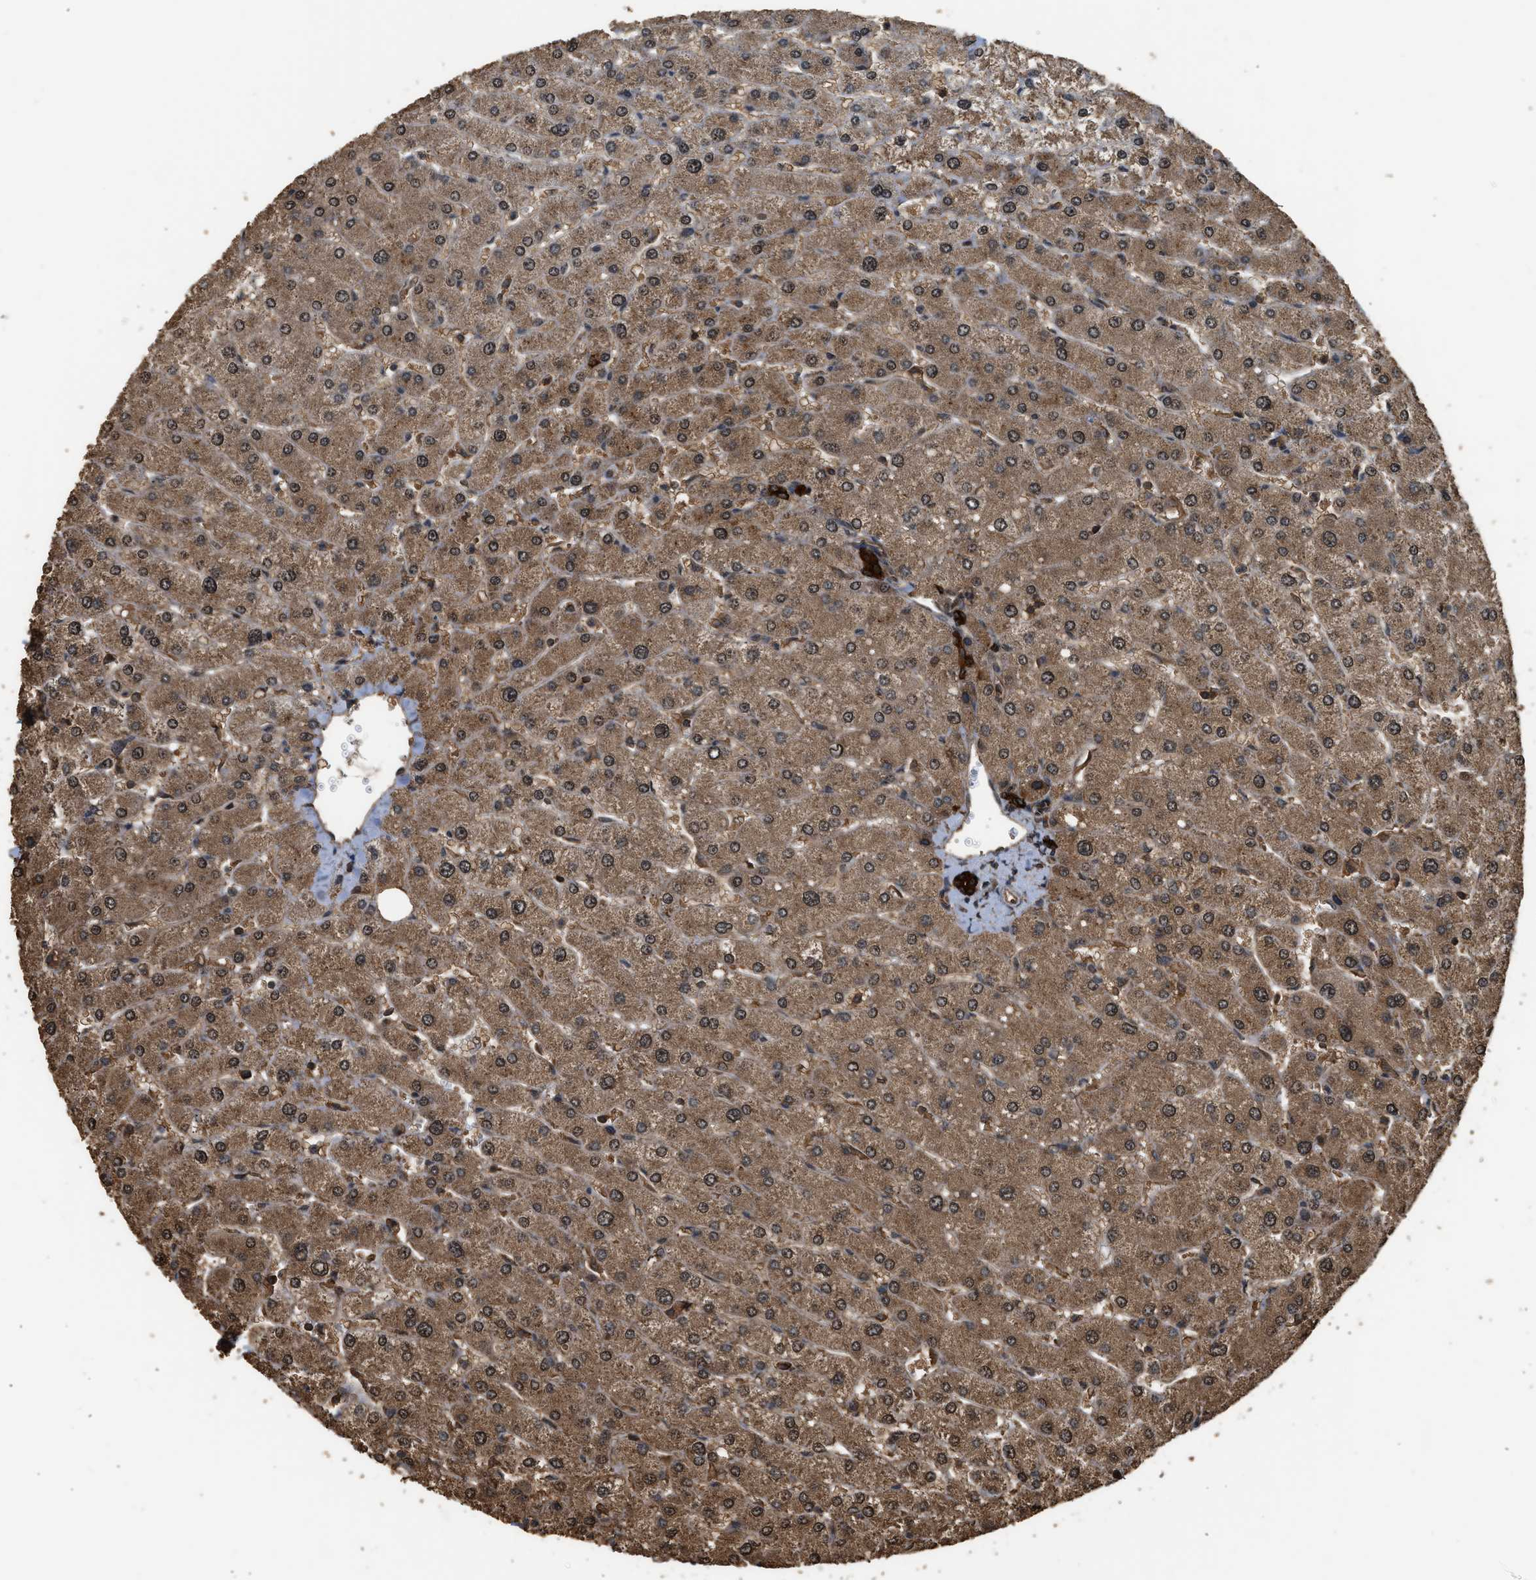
{"staining": {"intensity": "strong", "quantity": ">75%", "location": "cytoplasmic/membranous"}, "tissue": "liver", "cell_type": "Cholangiocytes", "image_type": "normal", "snomed": [{"axis": "morphology", "description": "Normal tissue, NOS"}, {"axis": "topography", "description": "Liver"}], "caption": "DAB (3,3'-diaminobenzidine) immunohistochemical staining of unremarkable liver demonstrates strong cytoplasmic/membranous protein expression in approximately >75% of cholangiocytes. (IHC, brightfield microscopy, high magnification).", "gene": "MYBL2", "patient": {"sex": "male", "age": 55}}